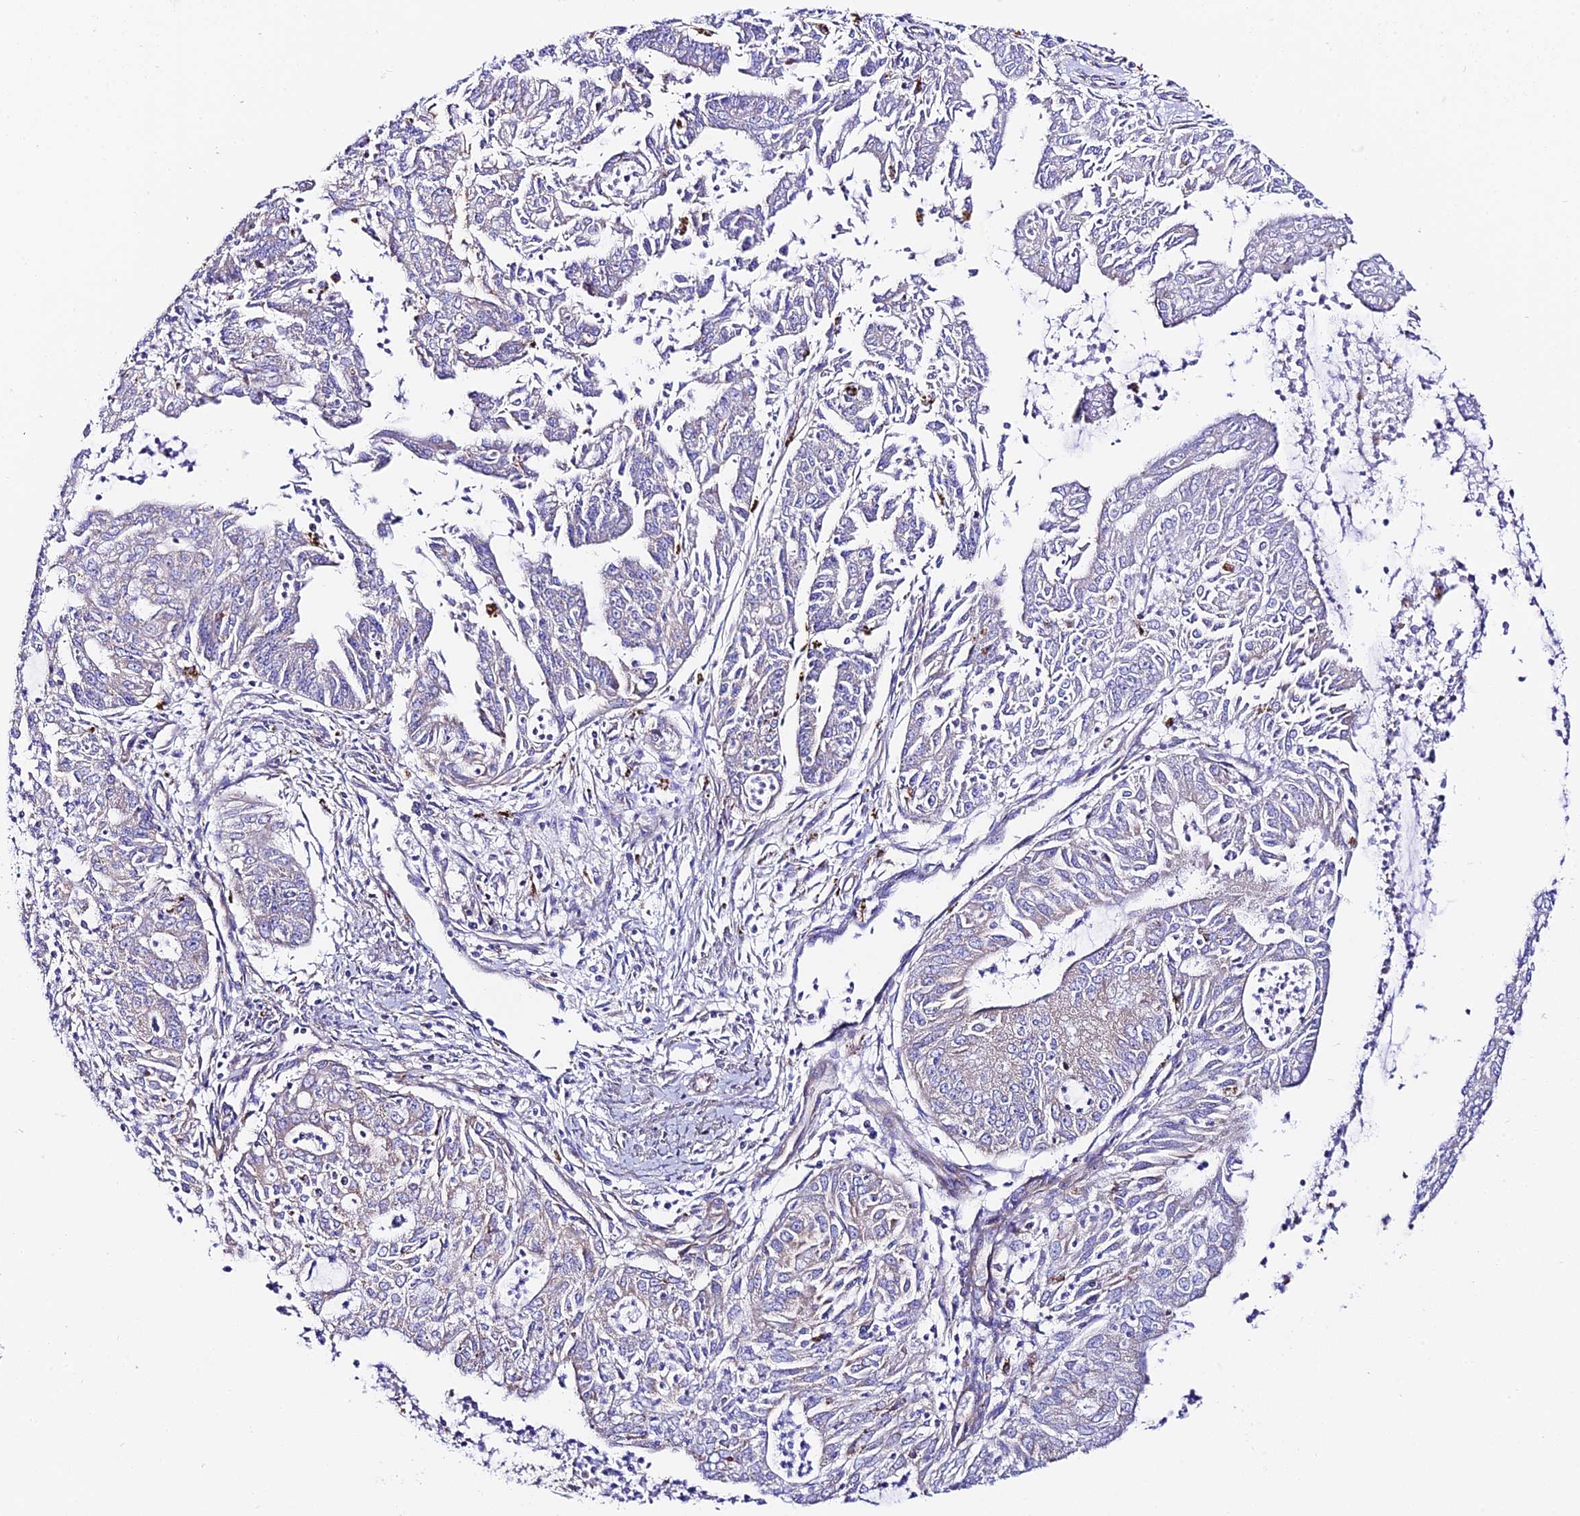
{"staining": {"intensity": "negative", "quantity": "none", "location": "none"}, "tissue": "endometrial cancer", "cell_type": "Tumor cells", "image_type": "cancer", "snomed": [{"axis": "morphology", "description": "Adenocarcinoma, NOS"}, {"axis": "topography", "description": "Endometrium"}], "caption": "This is an IHC micrograph of human endometrial adenocarcinoma. There is no positivity in tumor cells.", "gene": "VPS13C", "patient": {"sex": "female", "age": 73}}